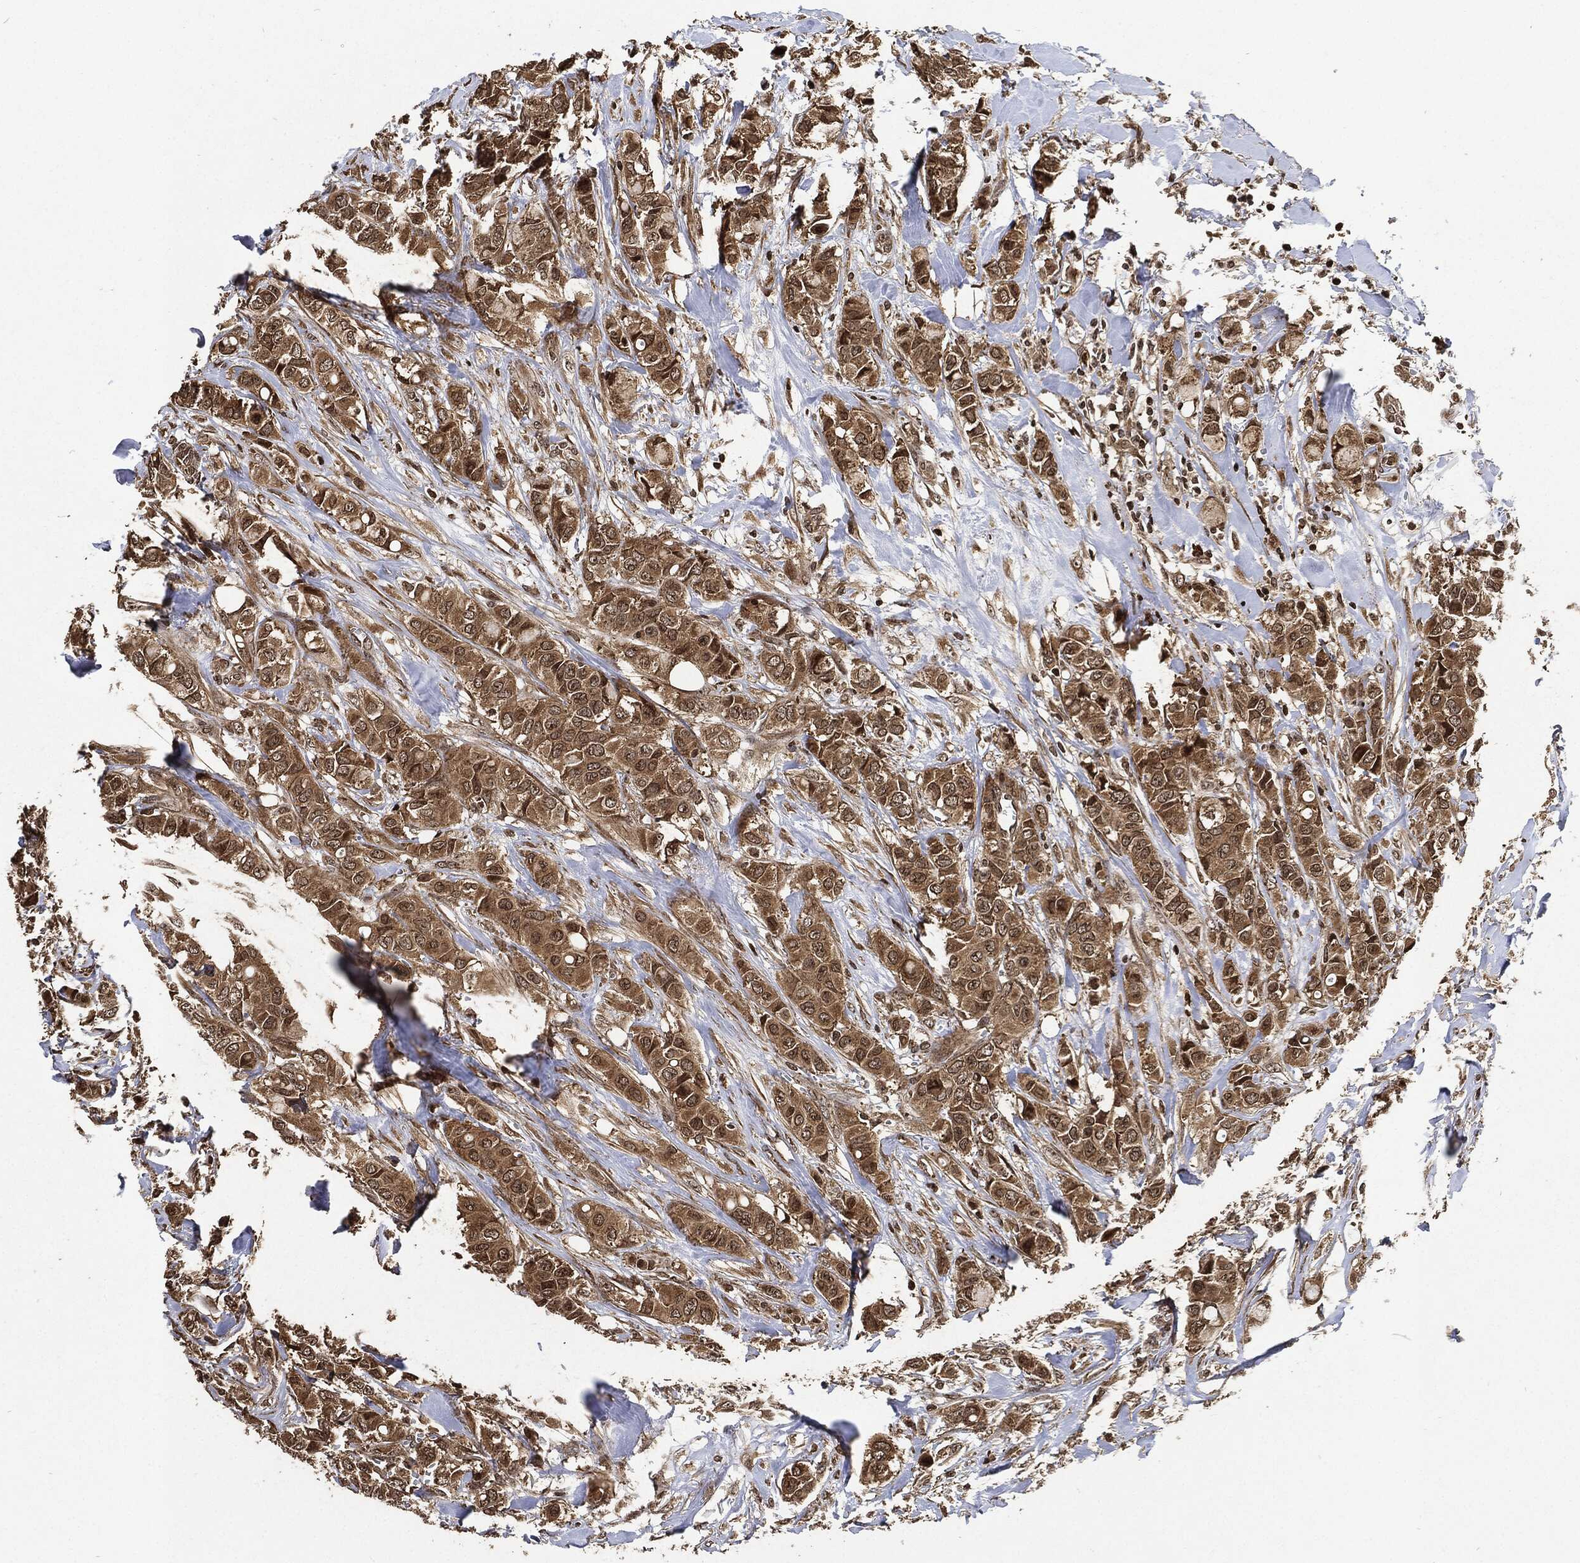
{"staining": {"intensity": "moderate", "quantity": ">75%", "location": "cytoplasmic/membranous"}, "tissue": "breast cancer", "cell_type": "Tumor cells", "image_type": "cancer", "snomed": [{"axis": "morphology", "description": "Duct carcinoma"}, {"axis": "topography", "description": "Breast"}], "caption": "DAB (3,3'-diaminobenzidine) immunohistochemical staining of human breast invasive ductal carcinoma displays moderate cytoplasmic/membranous protein positivity in about >75% of tumor cells.", "gene": "PDK1", "patient": {"sex": "female", "age": 85}}